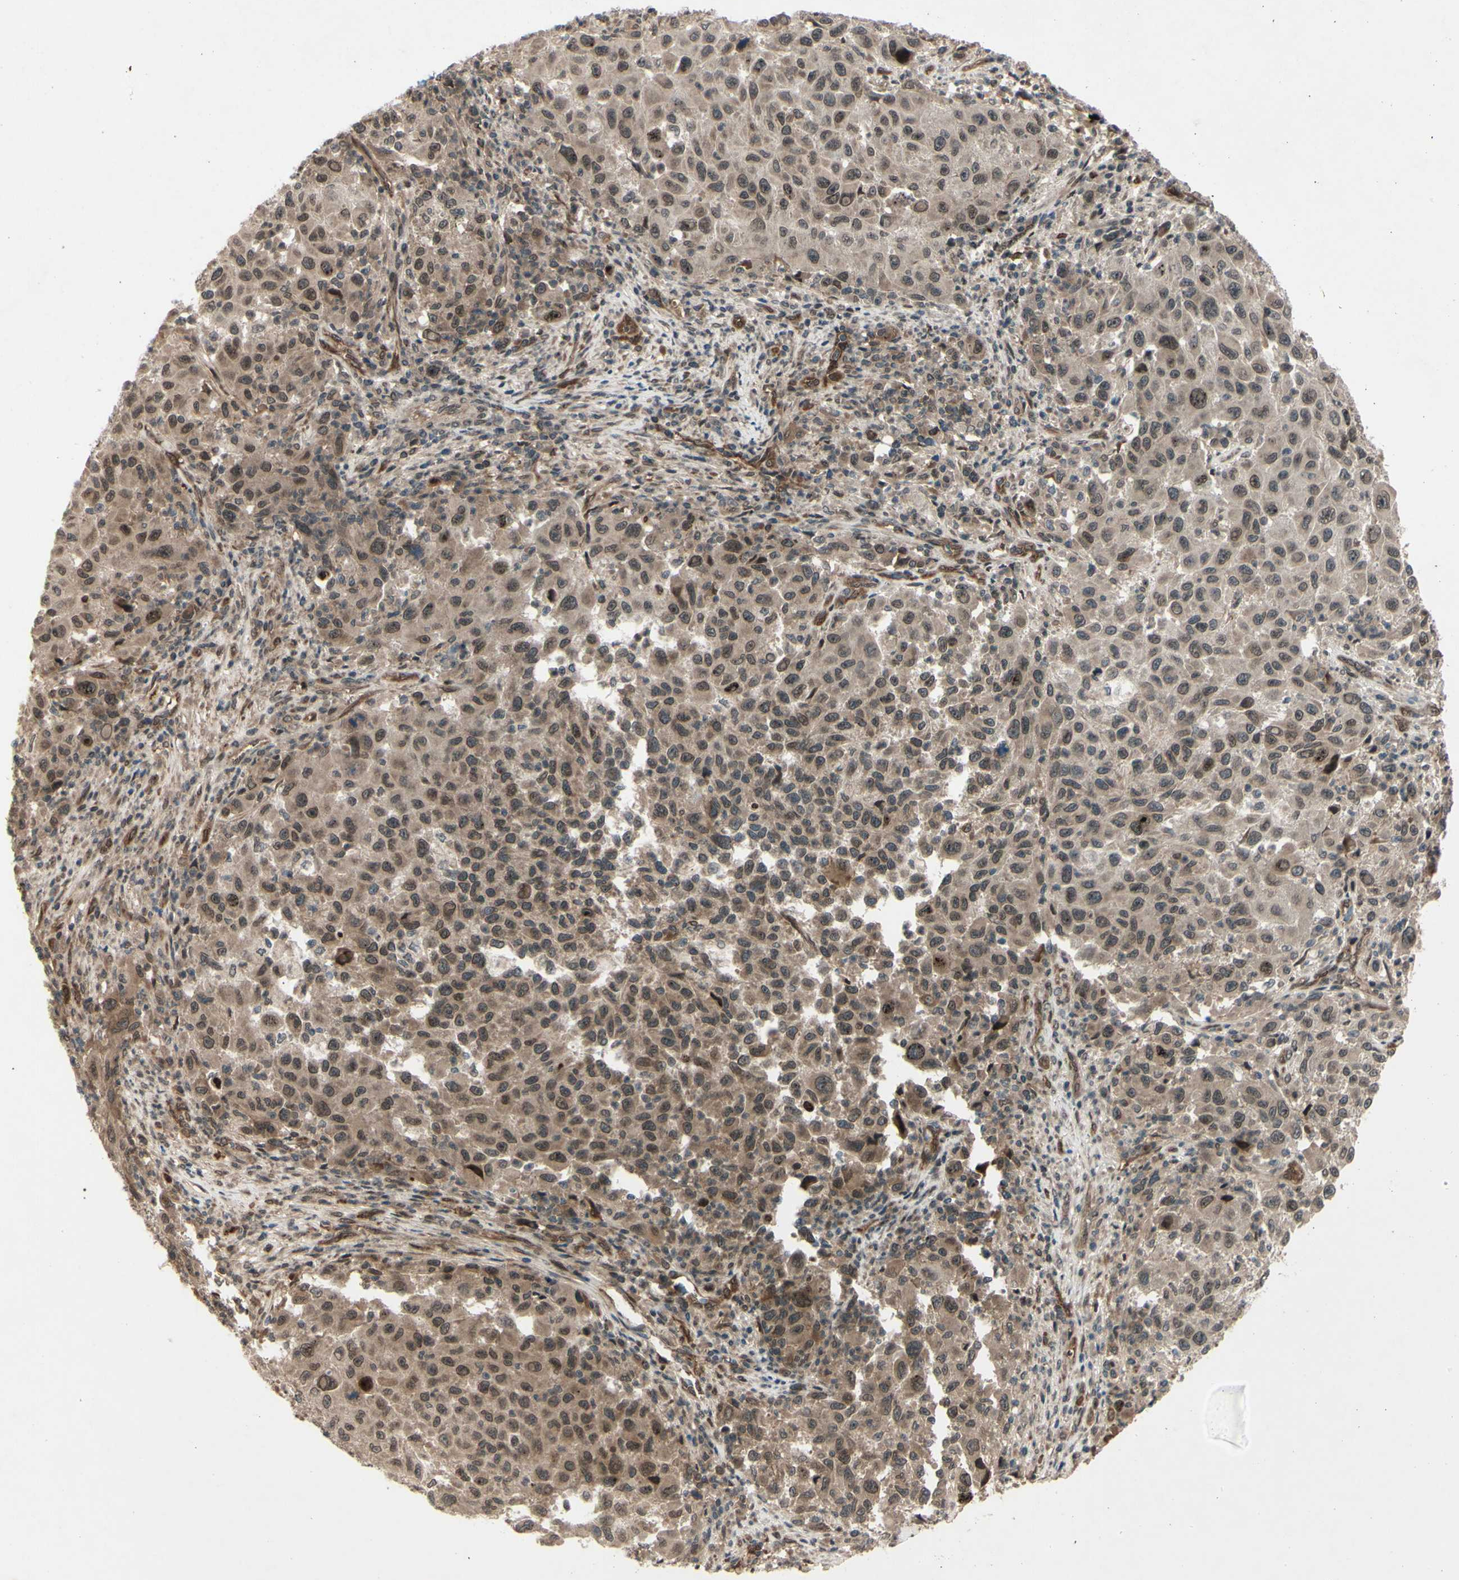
{"staining": {"intensity": "weak", "quantity": ">75%", "location": "cytoplasmic/membranous"}, "tissue": "melanoma", "cell_type": "Tumor cells", "image_type": "cancer", "snomed": [{"axis": "morphology", "description": "Malignant melanoma, Metastatic site"}, {"axis": "topography", "description": "Lymph node"}], "caption": "High-magnification brightfield microscopy of melanoma stained with DAB (3,3'-diaminobenzidine) (brown) and counterstained with hematoxylin (blue). tumor cells exhibit weak cytoplasmic/membranous positivity is present in about>75% of cells.", "gene": "MLF2", "patient": {"sex": "male", "age": 61}}